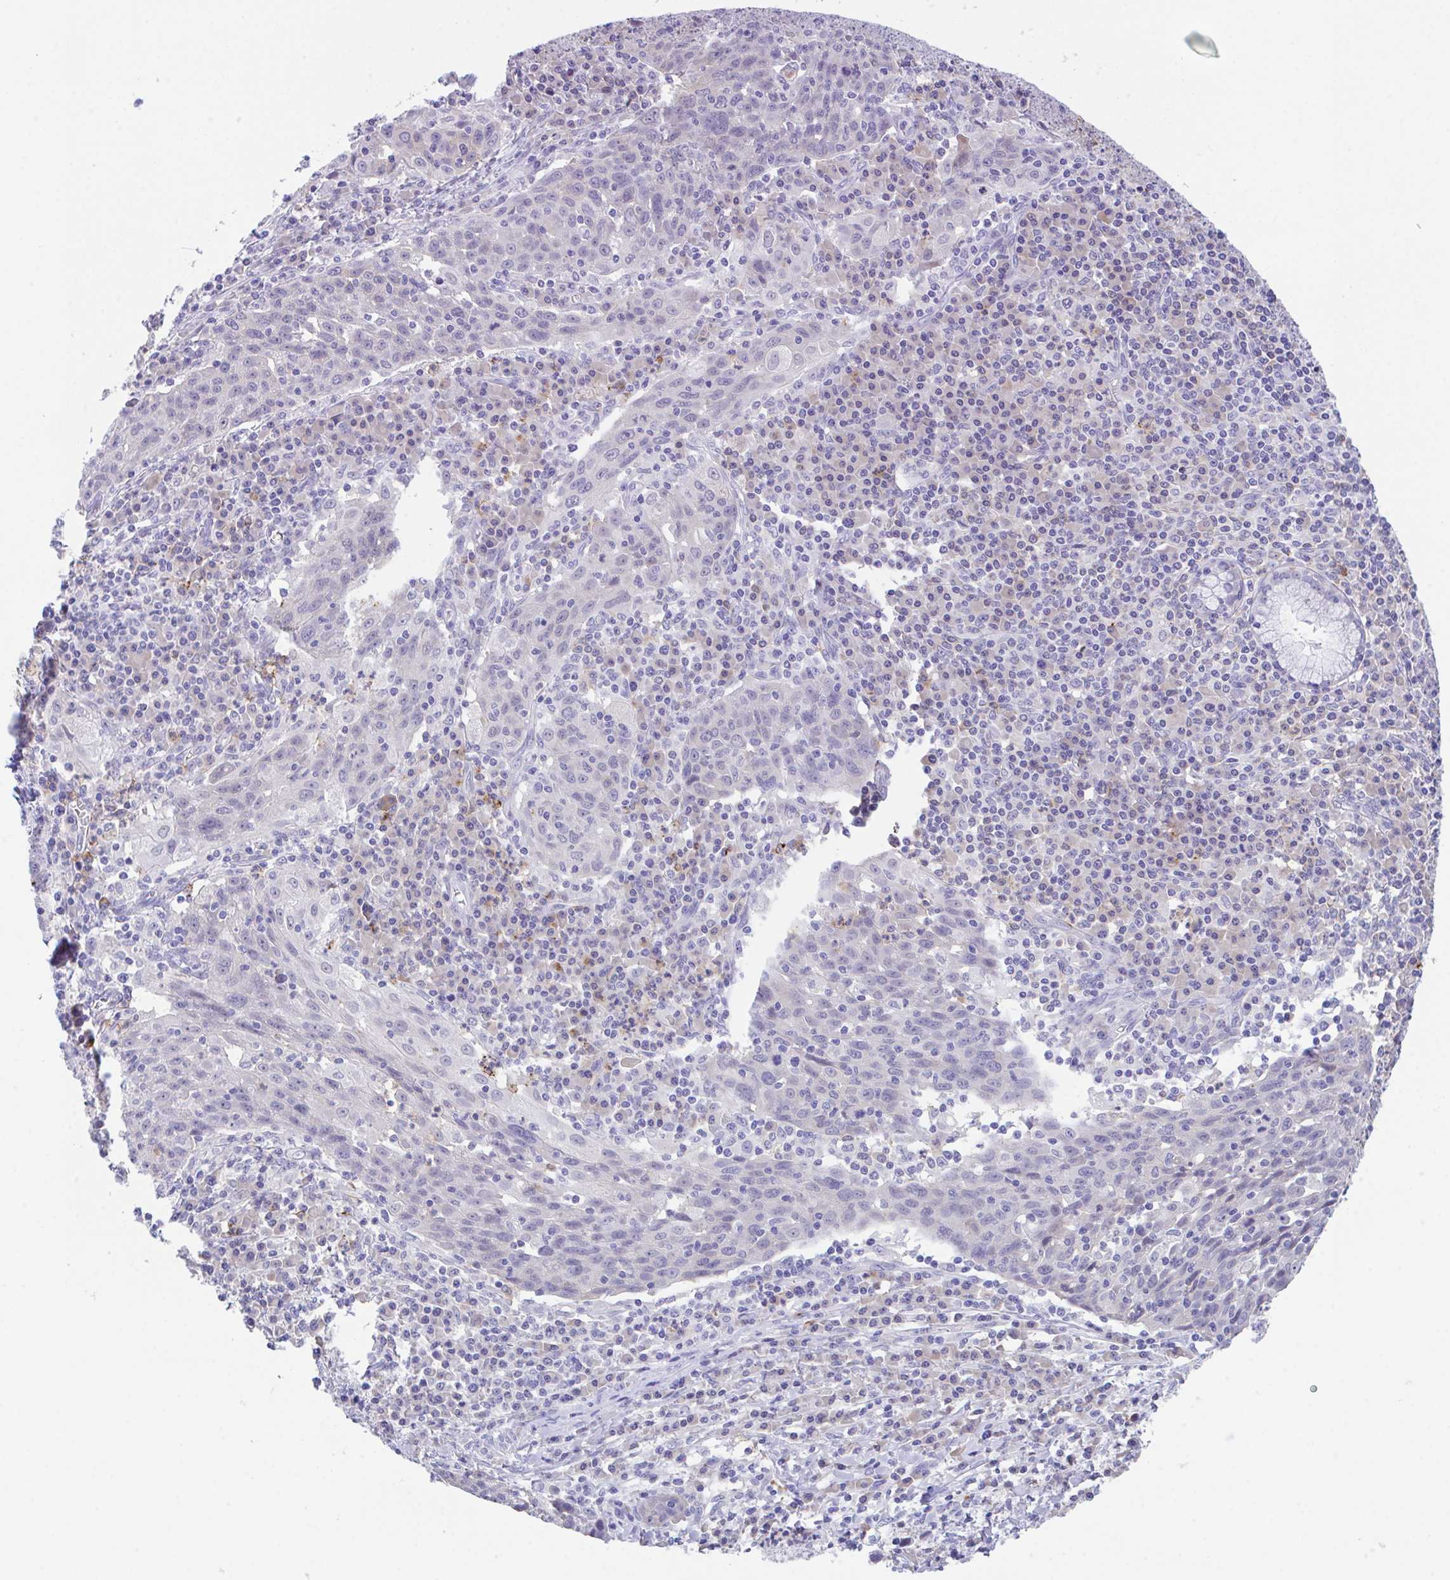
{"staining": {"intensity": "negative", "quantity": "none", "location": "none"}, "tissue": "lung cancer", "cell_type": "Tumor cells", "image_type": "cancer", "snomed": [{"axis": "morphology", "description": "Squamous cell carcinoma, NOS"}, {"axis": "morphology", "description": "Squamous cell carcinoma, metastatic, NOS"}, {"axis": "topography", "description": "Bronchus"}, {"axis": "topography", "description": "Lung"}], "caption": "The image exhibits no significant staining in tumor cells of metastatic squamous cell carcinoma (lung).", "gene": "HOXB4", "patient": {"sex": "male", "age": 62}}